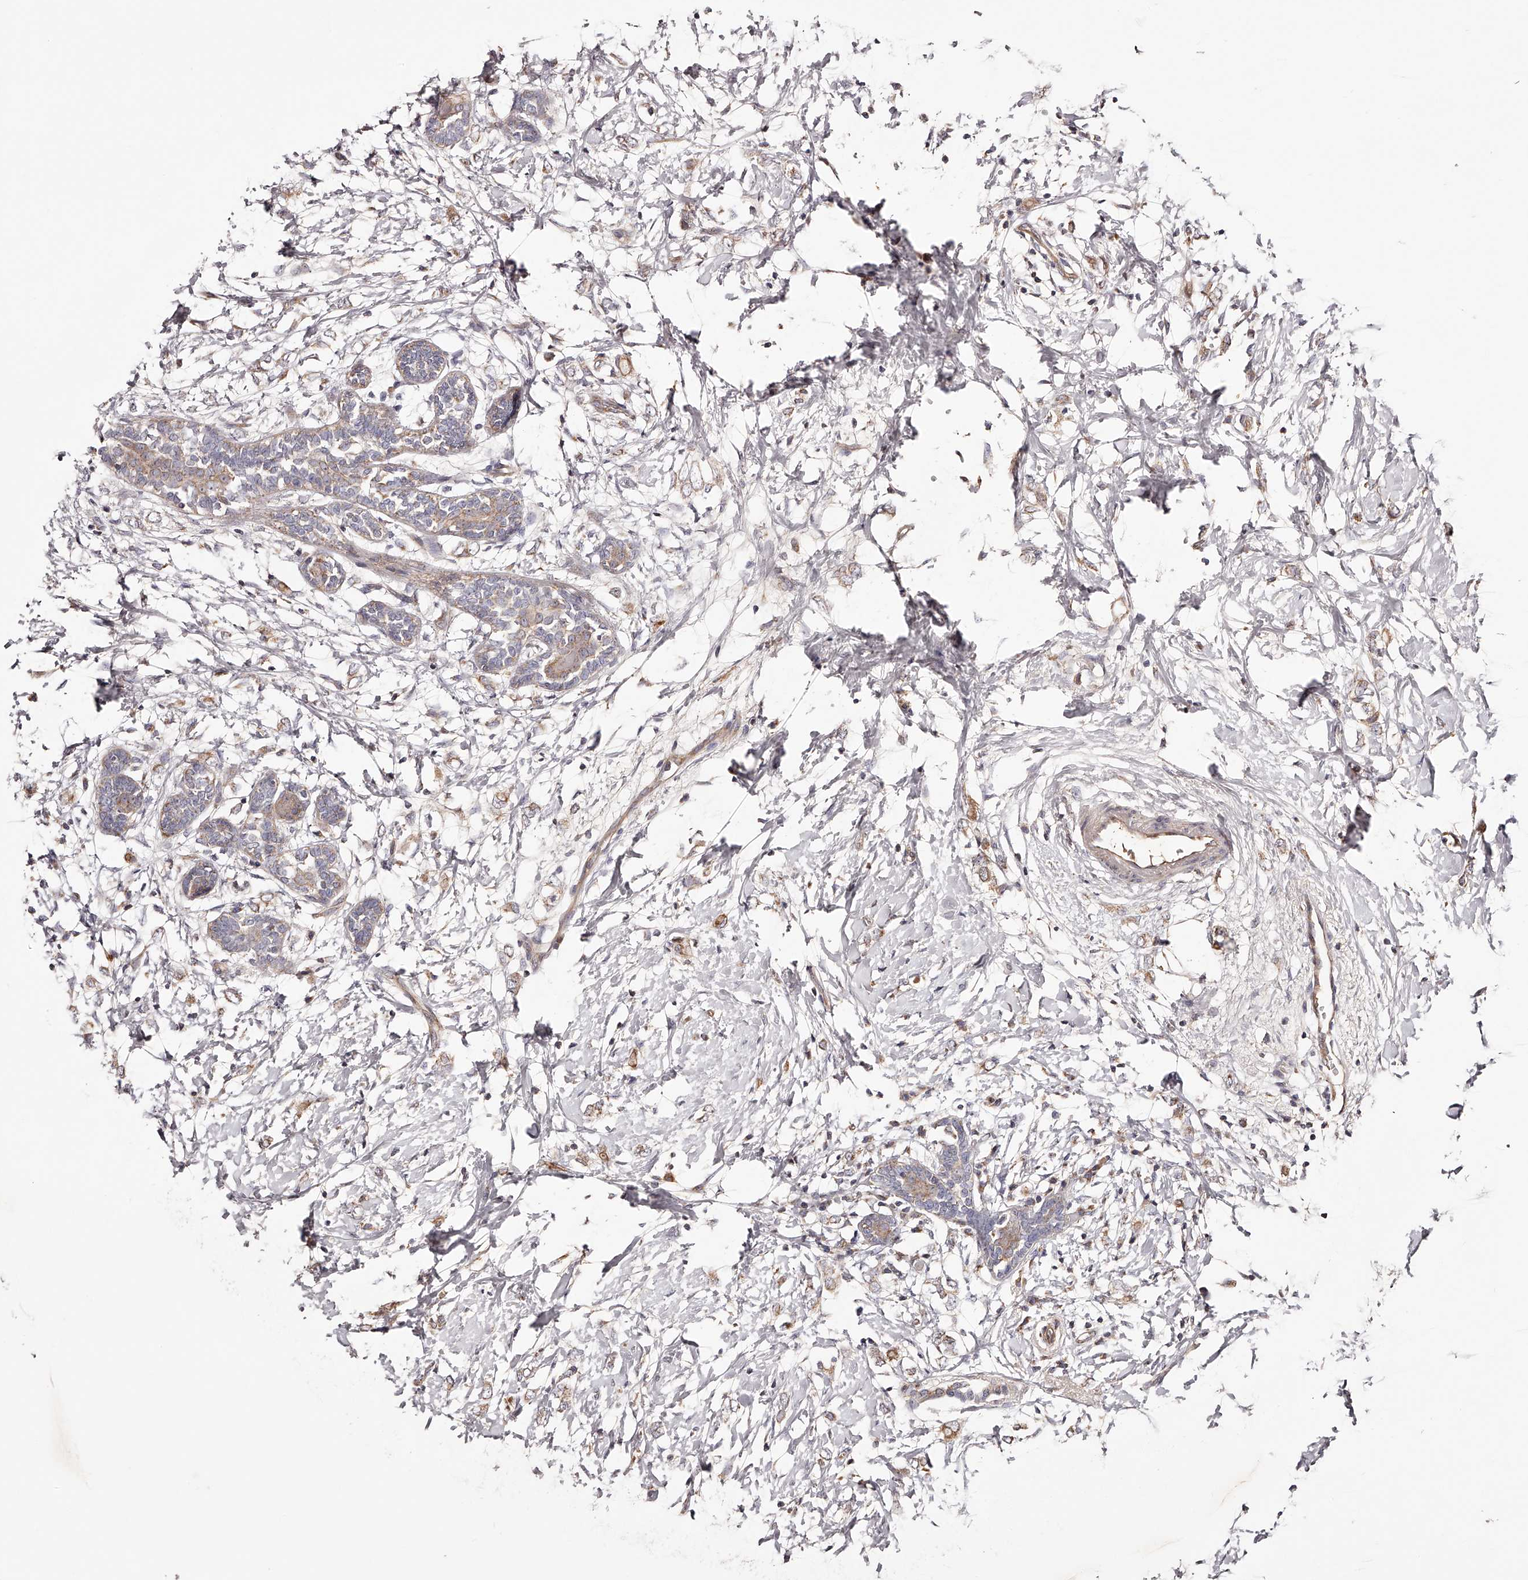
{"staining": {"intensity": "weak", "quantity": "25%-75%", "location": "cytoplasmic/membranous"}, "tissue": "breast cancer", "cell_type": "Tumor cells", "image_type": "cancer", "snomed": [{"axis": "morphology", "description": "Normal tissue, NOS"}, {"axis": "morphology", "description": "Lobular carcinoma"}, {"axis": "topography", "description": "Breast"}], "caption": "Protein analysis of lobular carcinoma (breast) tissue reveals weak cytoplasmic/membranous staining in about 25%-75% of tumor cells. Using DAB (brown) and hematoxylin (blue) stains, captured at high magnification using brightfield microscopy.", "gene": "USP21", "patient": {"sex": "female", "age": 47}}